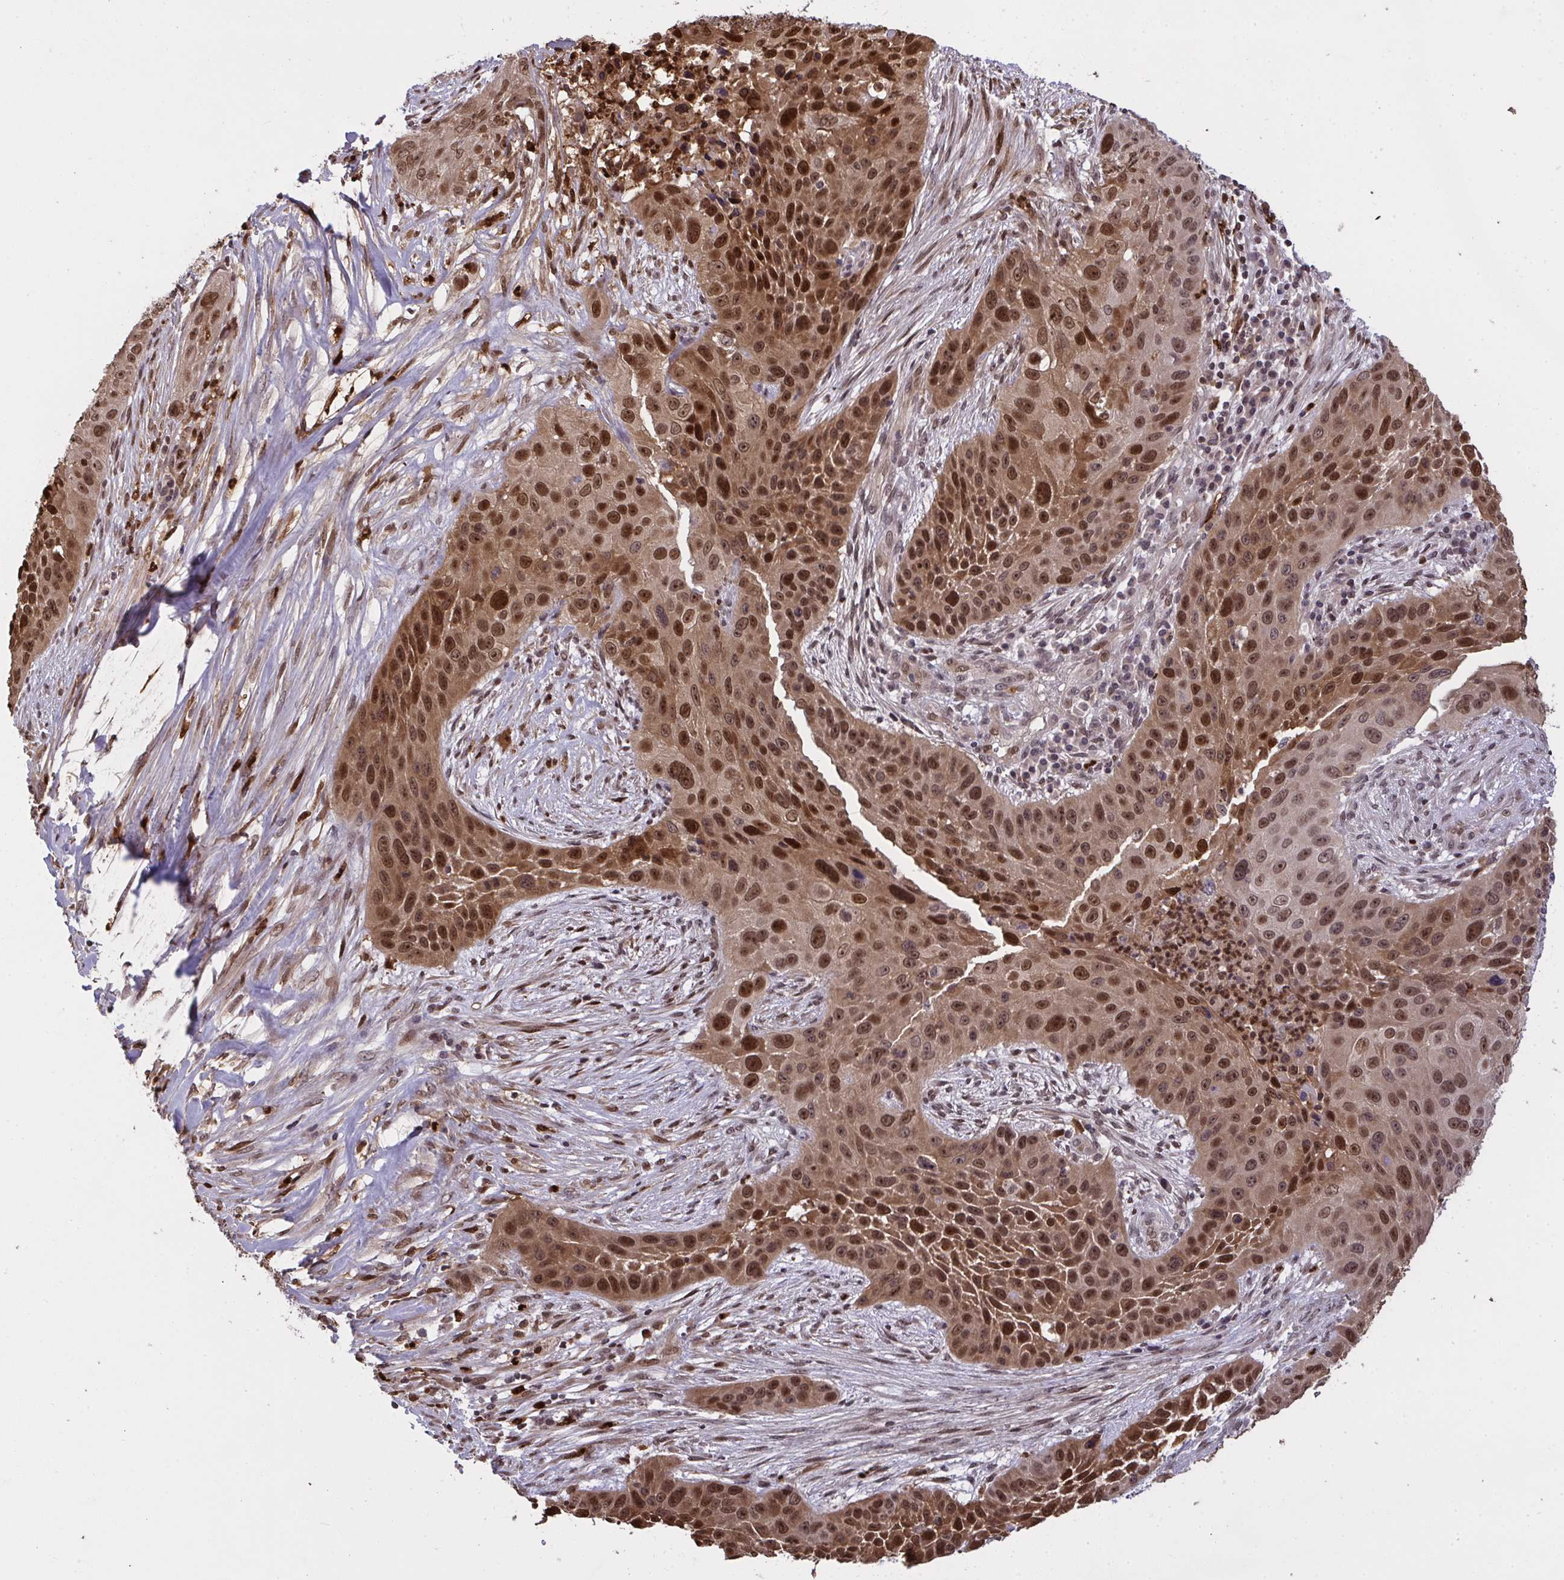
{"staining": {"intensity": "strong", "quantity": "25%-75%", "location": "nuclear"}, "tissue": "lung cancer", "cell_type": "Tumor cells", "image_type": "cancer", "snomed": [{"axis": "morphology", "description": "Squamous cell carcinoma, NOS"}, {"axis": "topography", "description": "Lung"}], "caption": "A photomicrograph of human squamous cell carcinoma (lung) stained for a protein displays strong nuclear brown staining in tumor cells. (Stains: DAB in brown, nuclei in blue, Microscopy: brightfield microscopy at high magnification).", "gene": "UXT", "patient": {"sex": "male", "age": 63}}